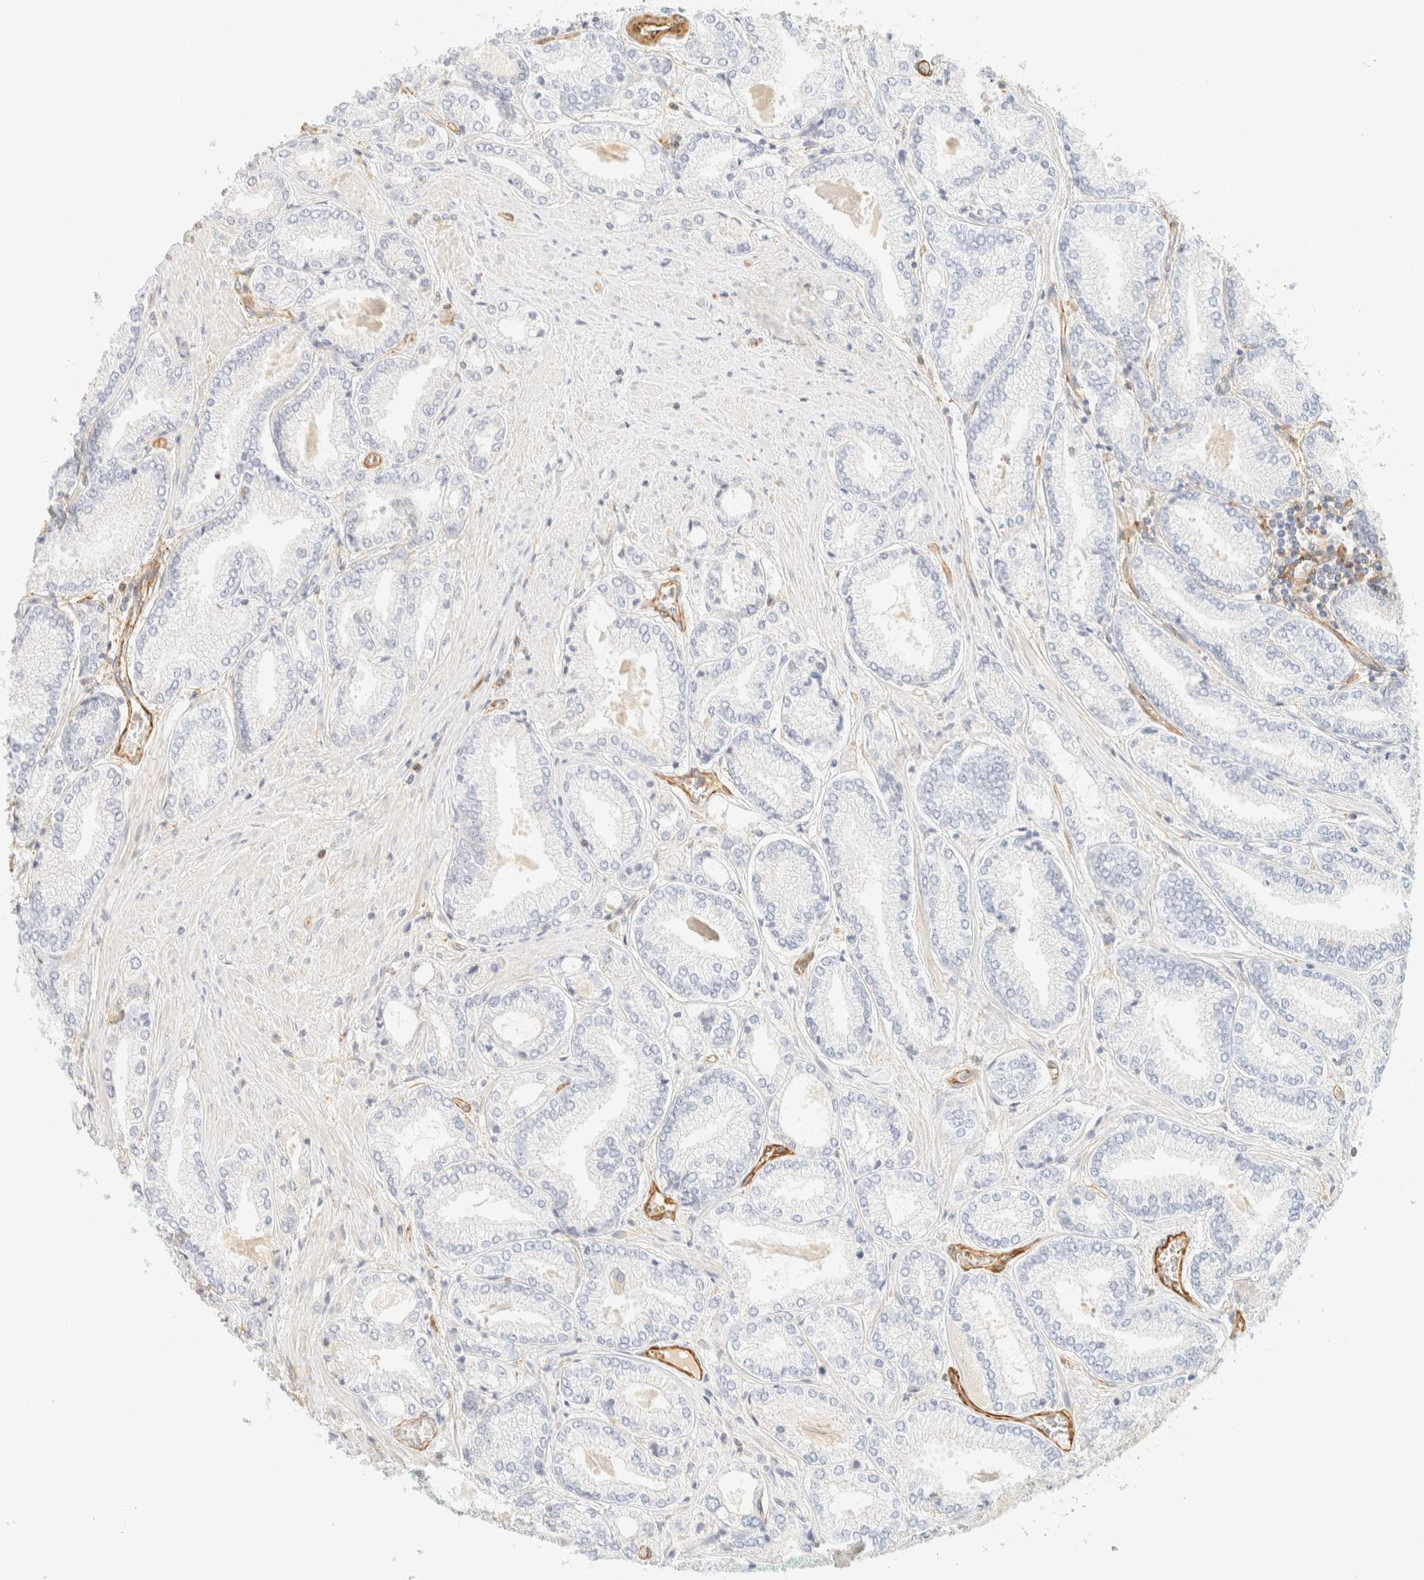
{"staining": {"intensity": "negative", "quantity": "none", "location": "none"}, "tissue": "prostate cancer", "cell_type": "Tumor cells", "image_type": "cancer", "snomed": [{"axis": "morphology", "description": "Adenocarcinoma, Low grade"}, {"axis": "topography", "description": "Prostate"}], "caption": "There is no significant staining in tumor cells of prostate cancer.", "gene": "OTOP2", "patient": {"sex": "male", "age": 62}}